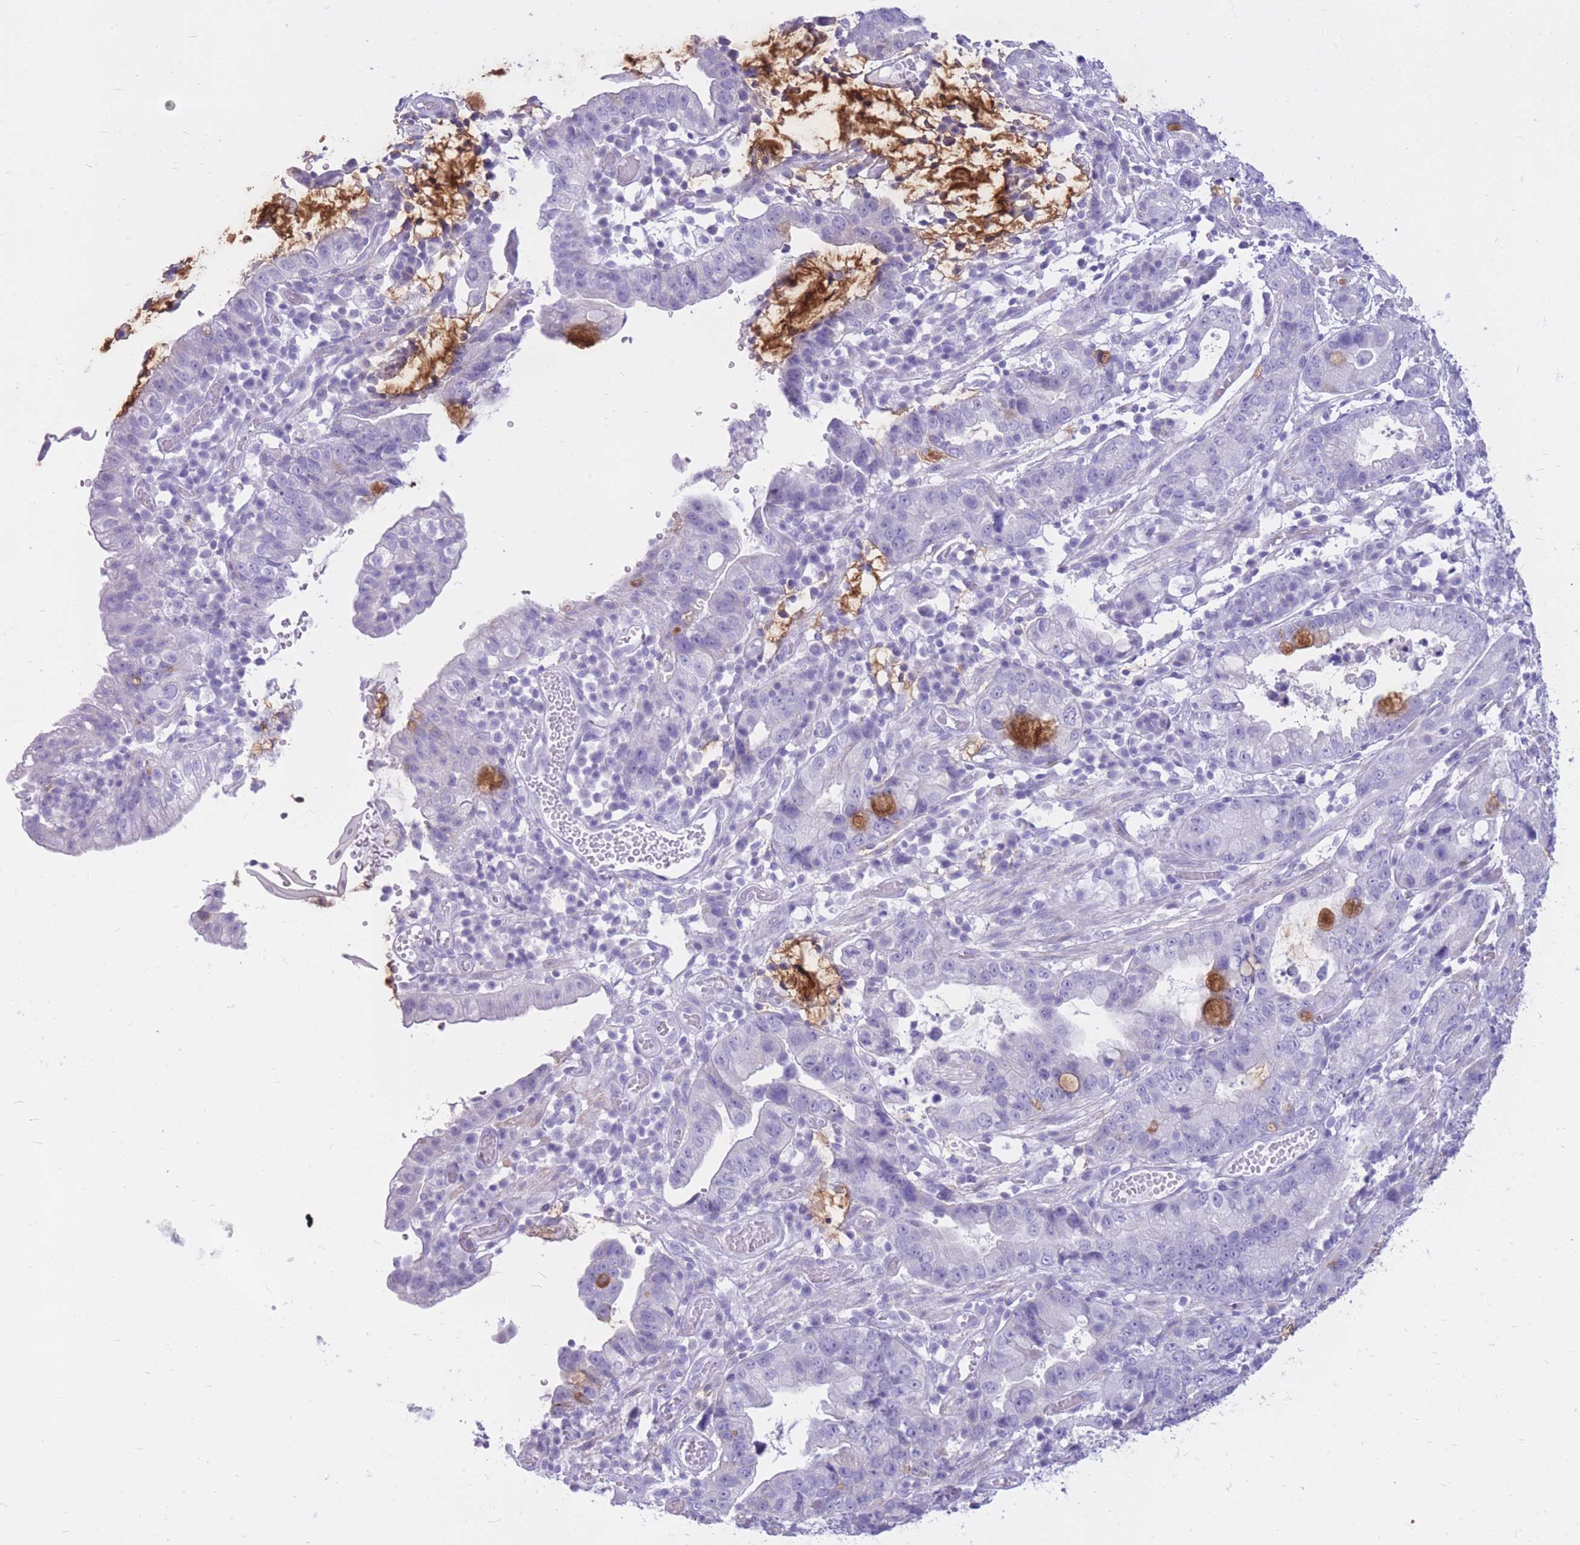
{"staining": {"intensity": "negative", "quantity": "none", "location": "none"}, "tissue": "stomach cancer", "cell_type": "Tumor cells", "image_type": "cancer", "snomed": [{"axis": "morphology", "description": "Adenocarcinoma, NOS"}, {"axis": "topography", "description": "Stomach"}], "caption": "Tumor cells are negative for brown protein staining in stomach adenocarcinoma.", "gene": "CYP21A2", "patient": {"sex": "male", "age": 55}}